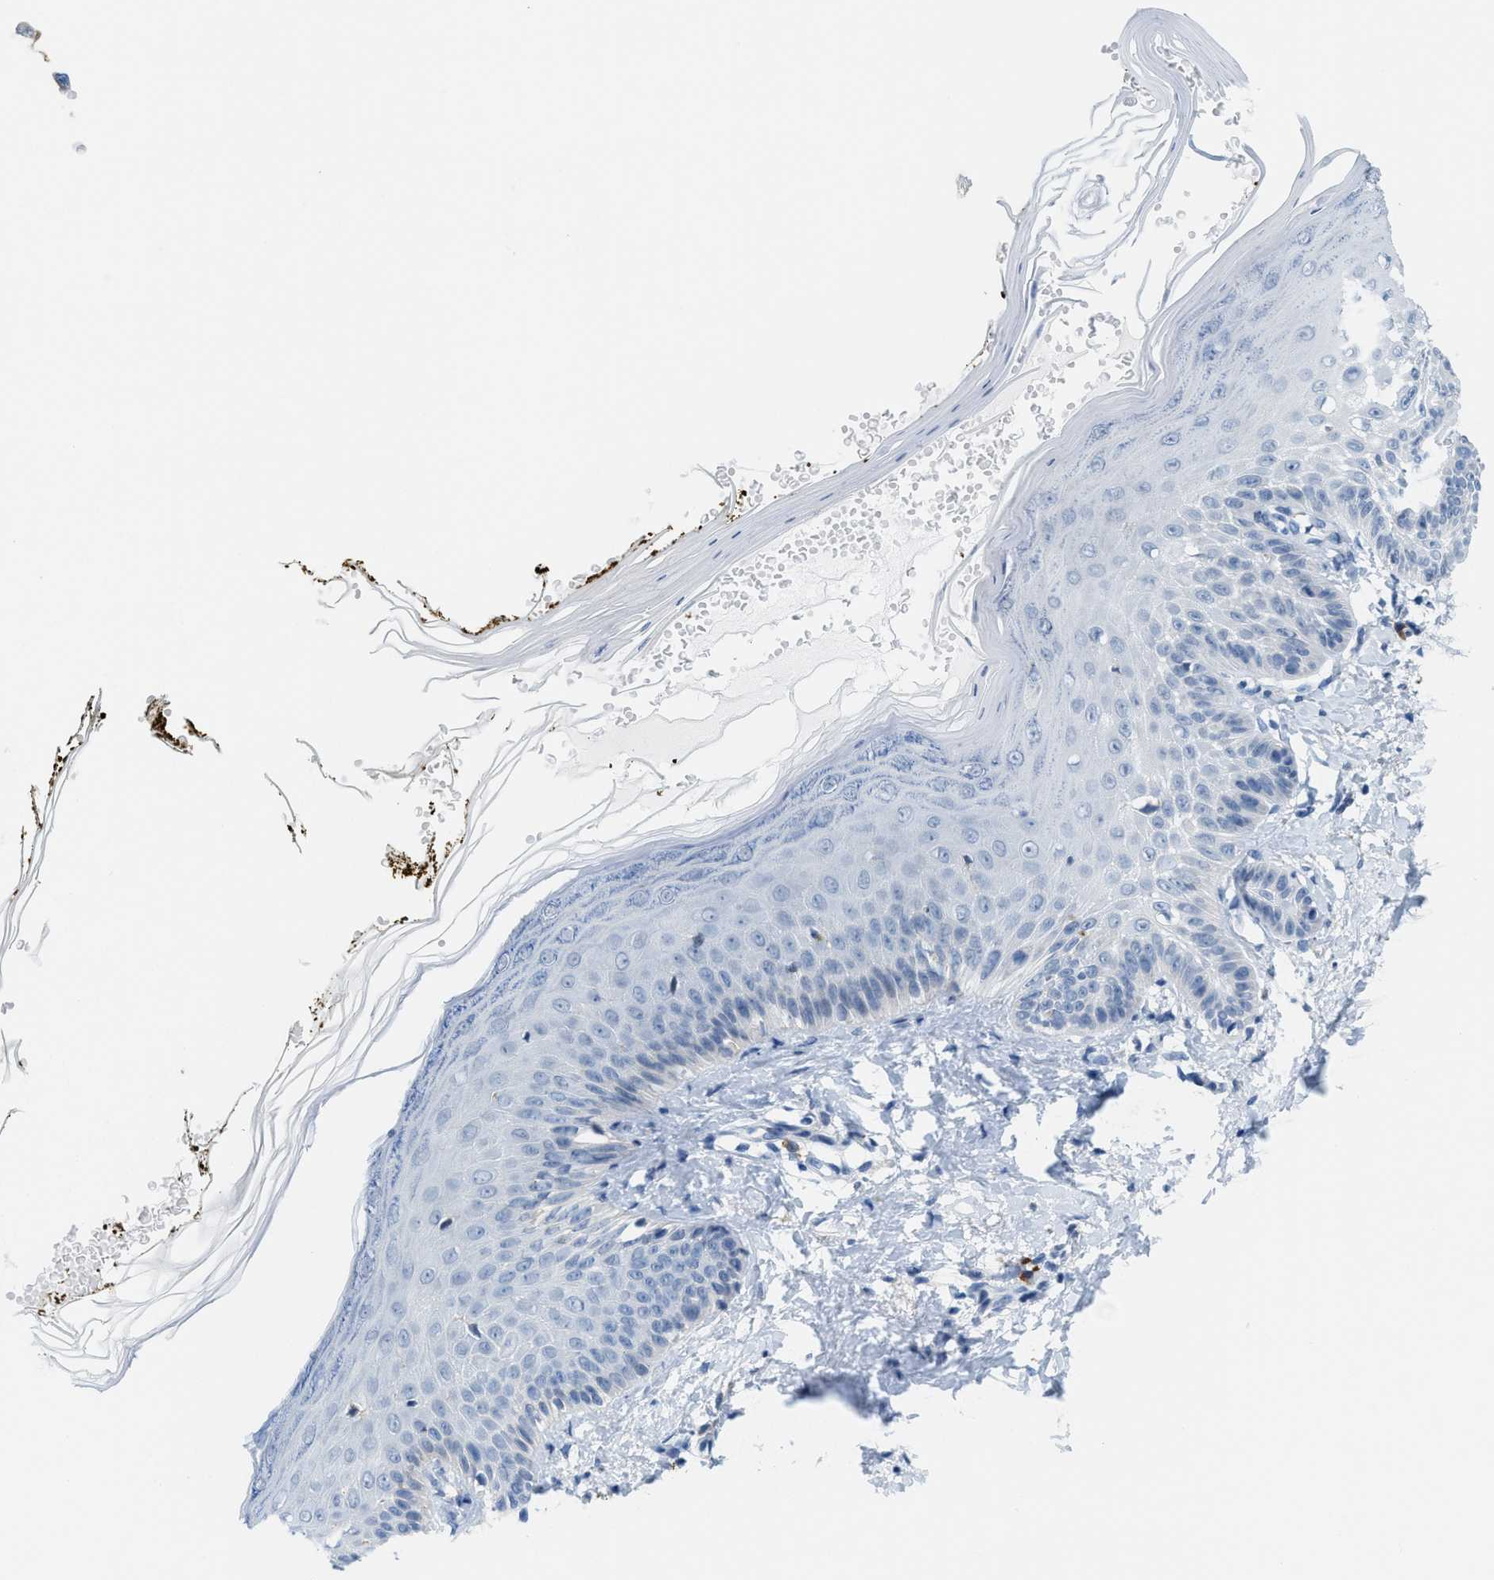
{"staining": {"intensity": "negative", "quantity": "none", "location": "none"}, "tissue": "skin", "cell_type": "Fibroblasts", "image_type": "normal", "snomed": [{"axis": "morphology", "description": "Normal tissue, NOS"}, {"axis": "topography", "description": "Skin"}, {"axis": "topography", "description": "Peripheral nerve tissue"}], "caption": "An immunohistochemistry (IHC) image of normal skin is shown. There is no staining in fibroblasts of skin.", "gene": "KIFC3", "patient": {"sex": "male", "age": 24}}